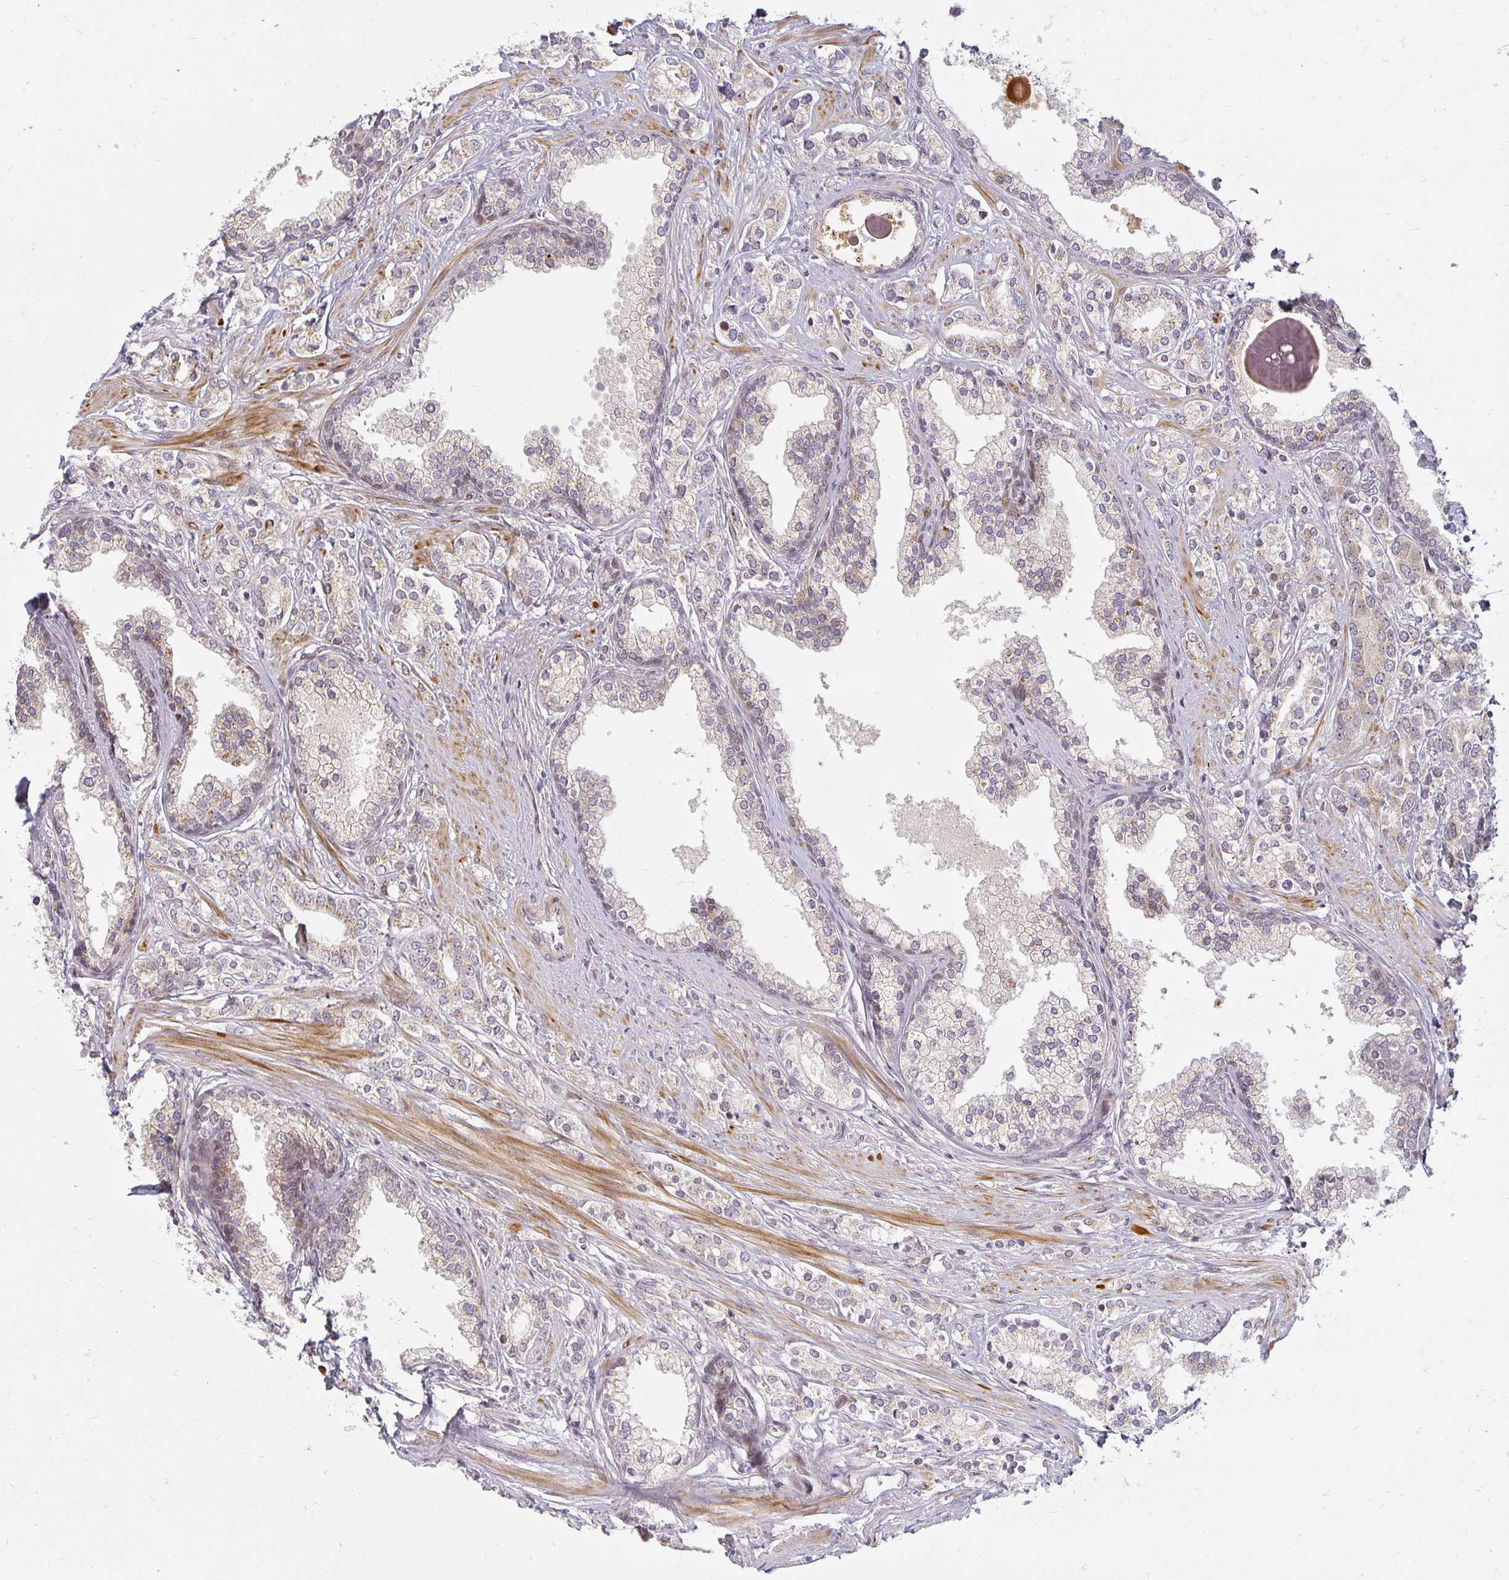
{"staining": {"intensity": "weak", "quantity": "25%-75%", "location": "cytoplasmic/membranous"}, "tissue": "prostate cancer", "cell_type": "Tumor cells", "image_type": "cancer", "snomed": [{"axis": "morphology", "description": "Adenocarcinoma, High grade"}, {"axis": "topography", "description": "Prostate"}], "caption": "This image reveals immunohistochemistry (IHC) staining of human adenocarcinoma (high-grade) (prostate), with low weak cytoplasmic/membranous expression in about 25%-75% of tumor cells.", "gene": "EHF", "patient": {"sex": "male", "age": 58}}